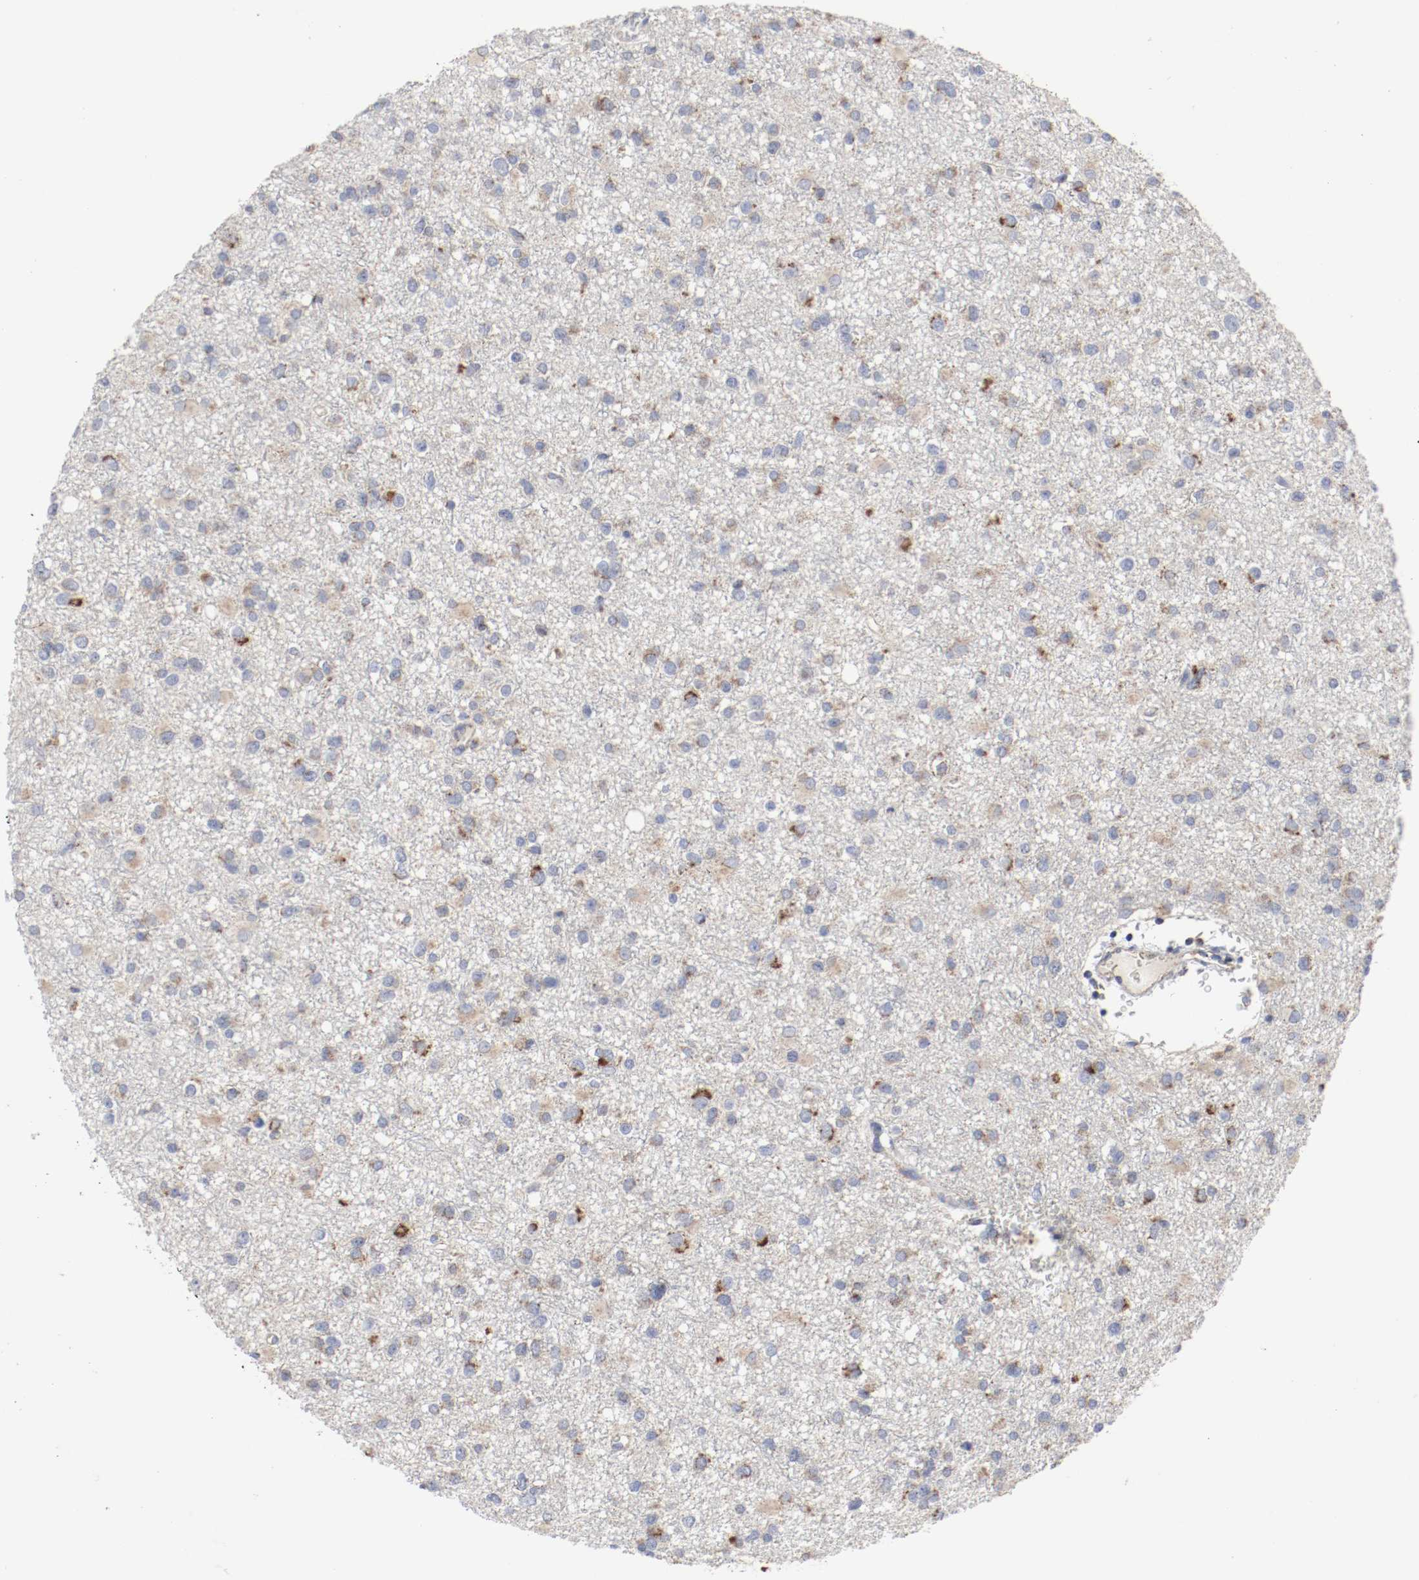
{"staining": {"intensity": "weak", "quantity": "25%-75%", "location": "cytoplasmic/membranous"}, "tissue": "glioma", "cell_type": "Tumor cells", "image_type": "cancer", "snomed": [{"axis": "morphology", "description": "Glioma, malignant, Low grade"}, {"axis": "topography", "description": "Brain"}], "caption": "The histopathology image reveals a brown stain indicating the presence of a protein in the cytoplasmic/membranous of tumor cells in glioma.", "gene": "AFG3L2", "patient": {"sex": "male", "age": 42}}